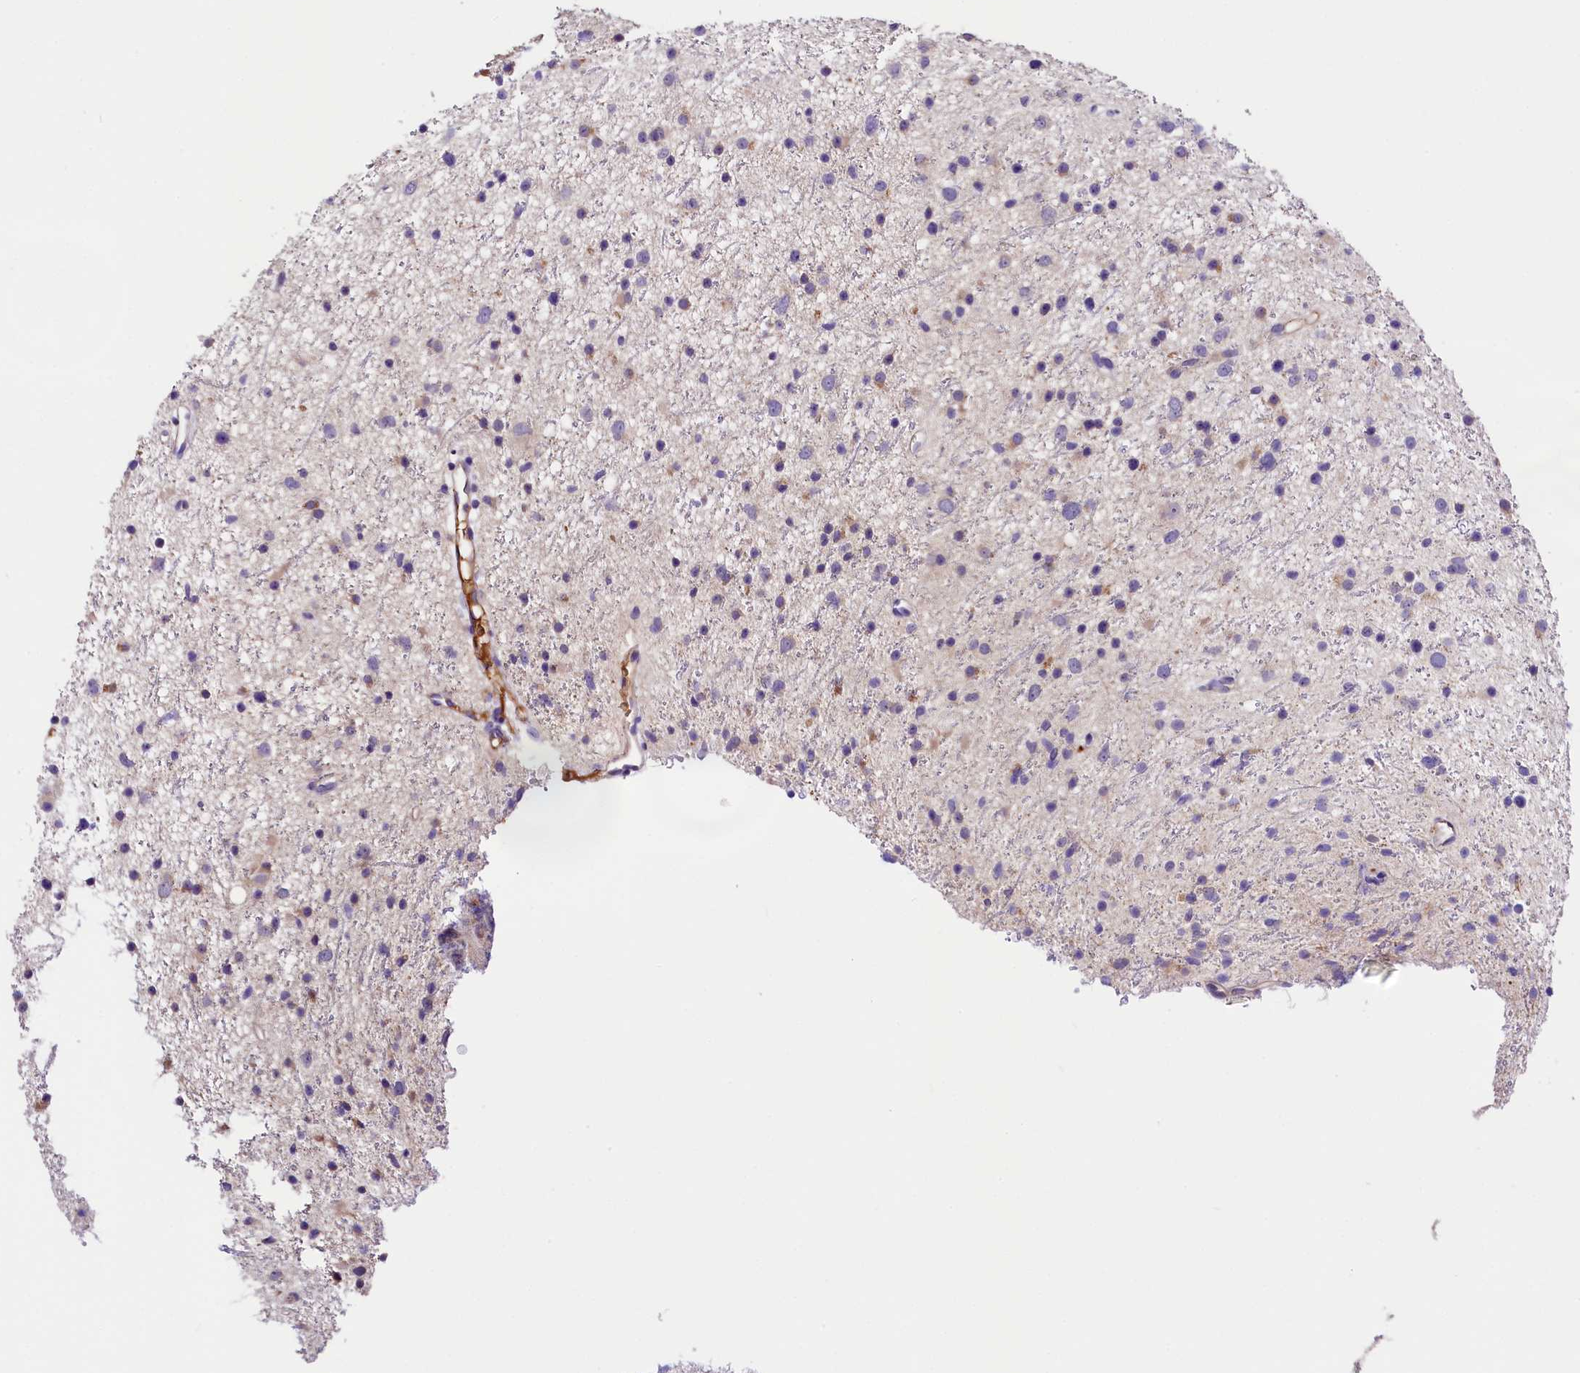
{"staining": {"intensity": "moderate", "quantity": "<25%", "location": "cytoplasmic/membranous"}, "tissue": "glioma", "cell_type": "Tumor cells", "image_type": "cancer", "snomed": [{"axis": "morphology", "description": "Glioma, malignant, Low grade"}, {"axis": "topography", "description": "Cerebral cortex"}], "caption": "High-magnification brightfield microscopy of malignant glioma (low-grade) stained with DAB (brown) and counterstained with hematoxylin (blue). tumor cells exhibit moderate cytoplasmic/membranous expression is appreciated in about<25% of cells.", "gene": "ARMC6", "patient": {"sex": "female", "age": 39}}